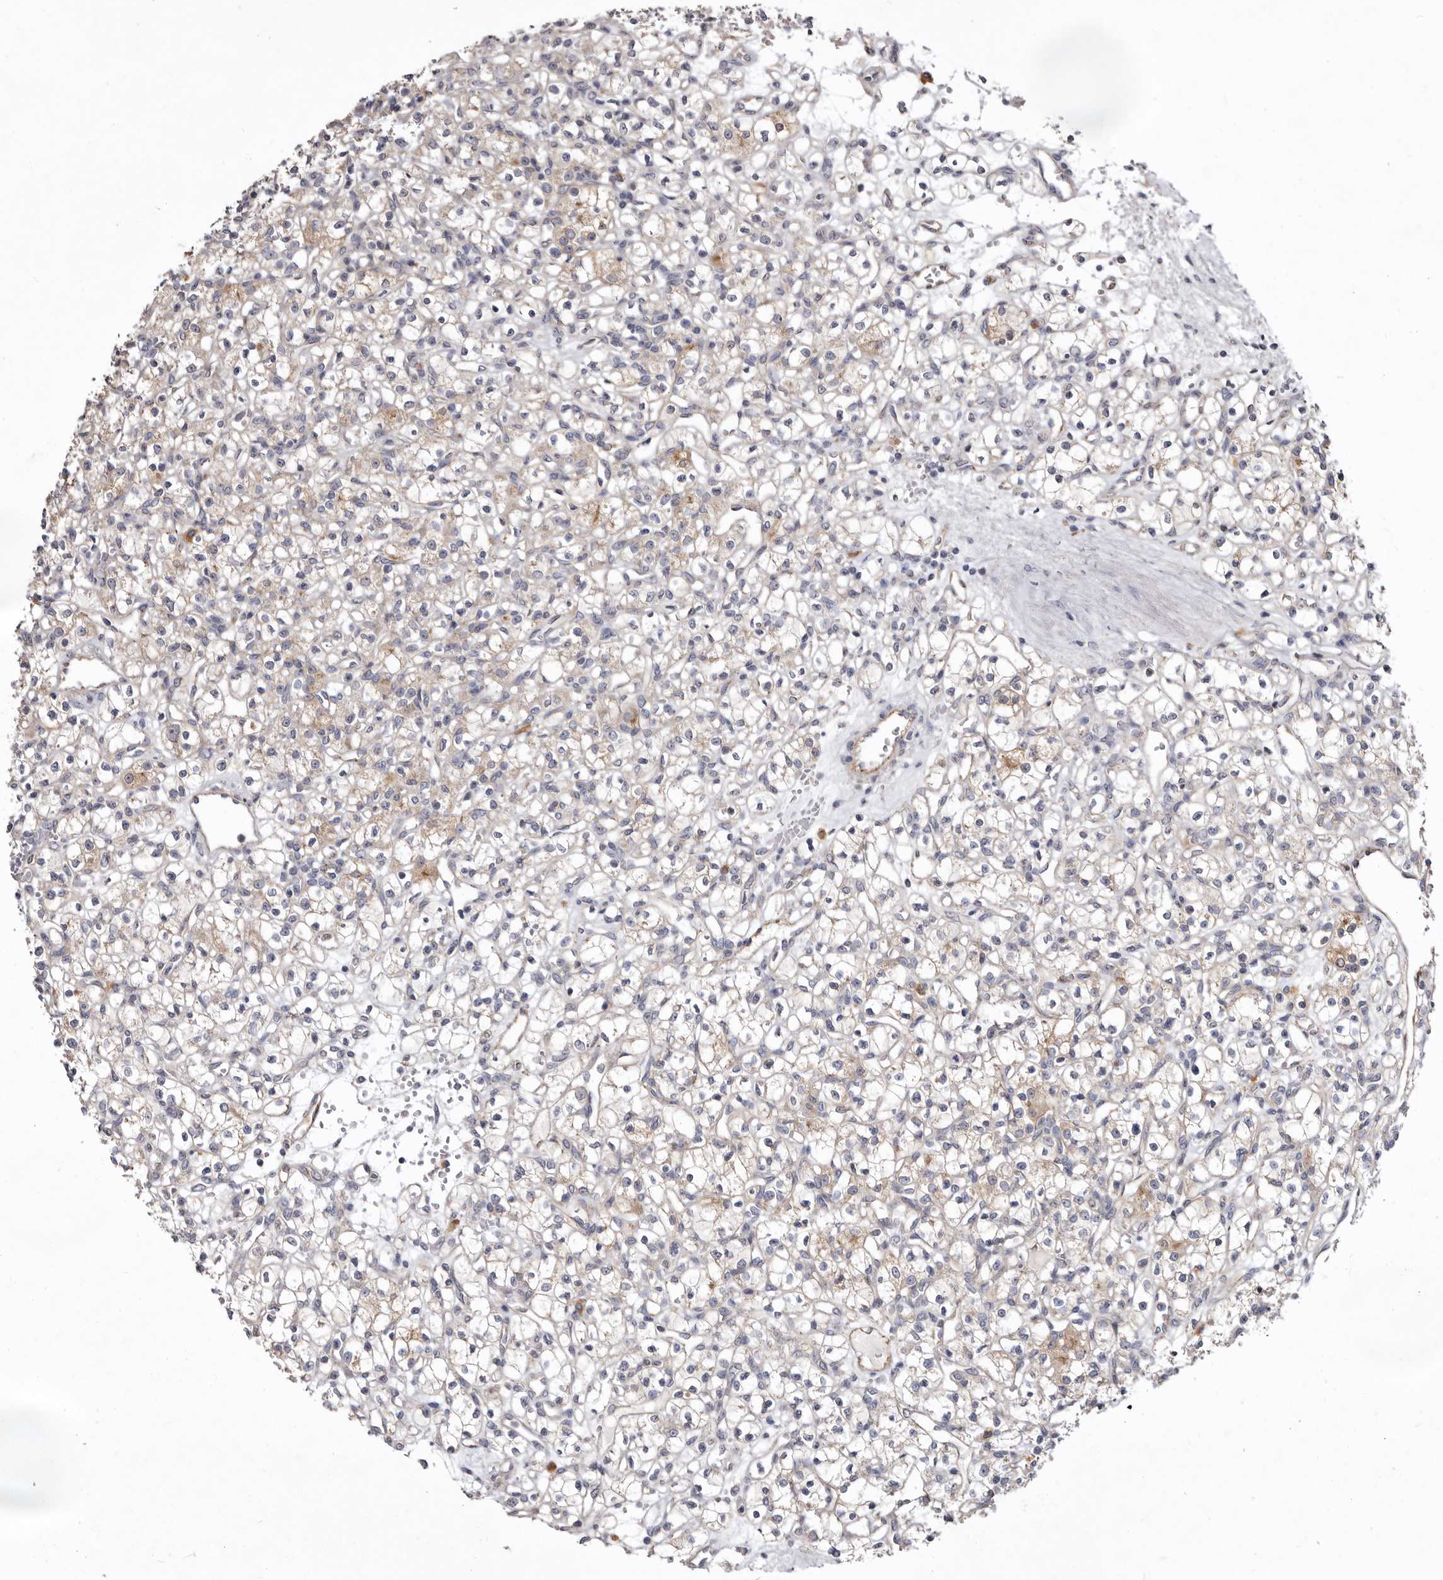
{"staining": {"intensity": "weak", "quantity": "25%-75%", "location": "cytoplasmic/membranous"}, "tissue": "renal cancer", "cell_type": "Tumor cells", "image_type": "cancer", "snomed": [{"axis": "morphology", "description": "Adenocarcinoma, NOS"}, {"axis": "topography", "description": "Kidney"}], "caption": "Adenocarcinoma (renal) stained for a protein (brown) reveals weak cytoplasmic/membranous positive staining in approximately 25%-75% of tumor cells.", "gene": "FMO2", "patient": {"sex": "female", "age": 59}}